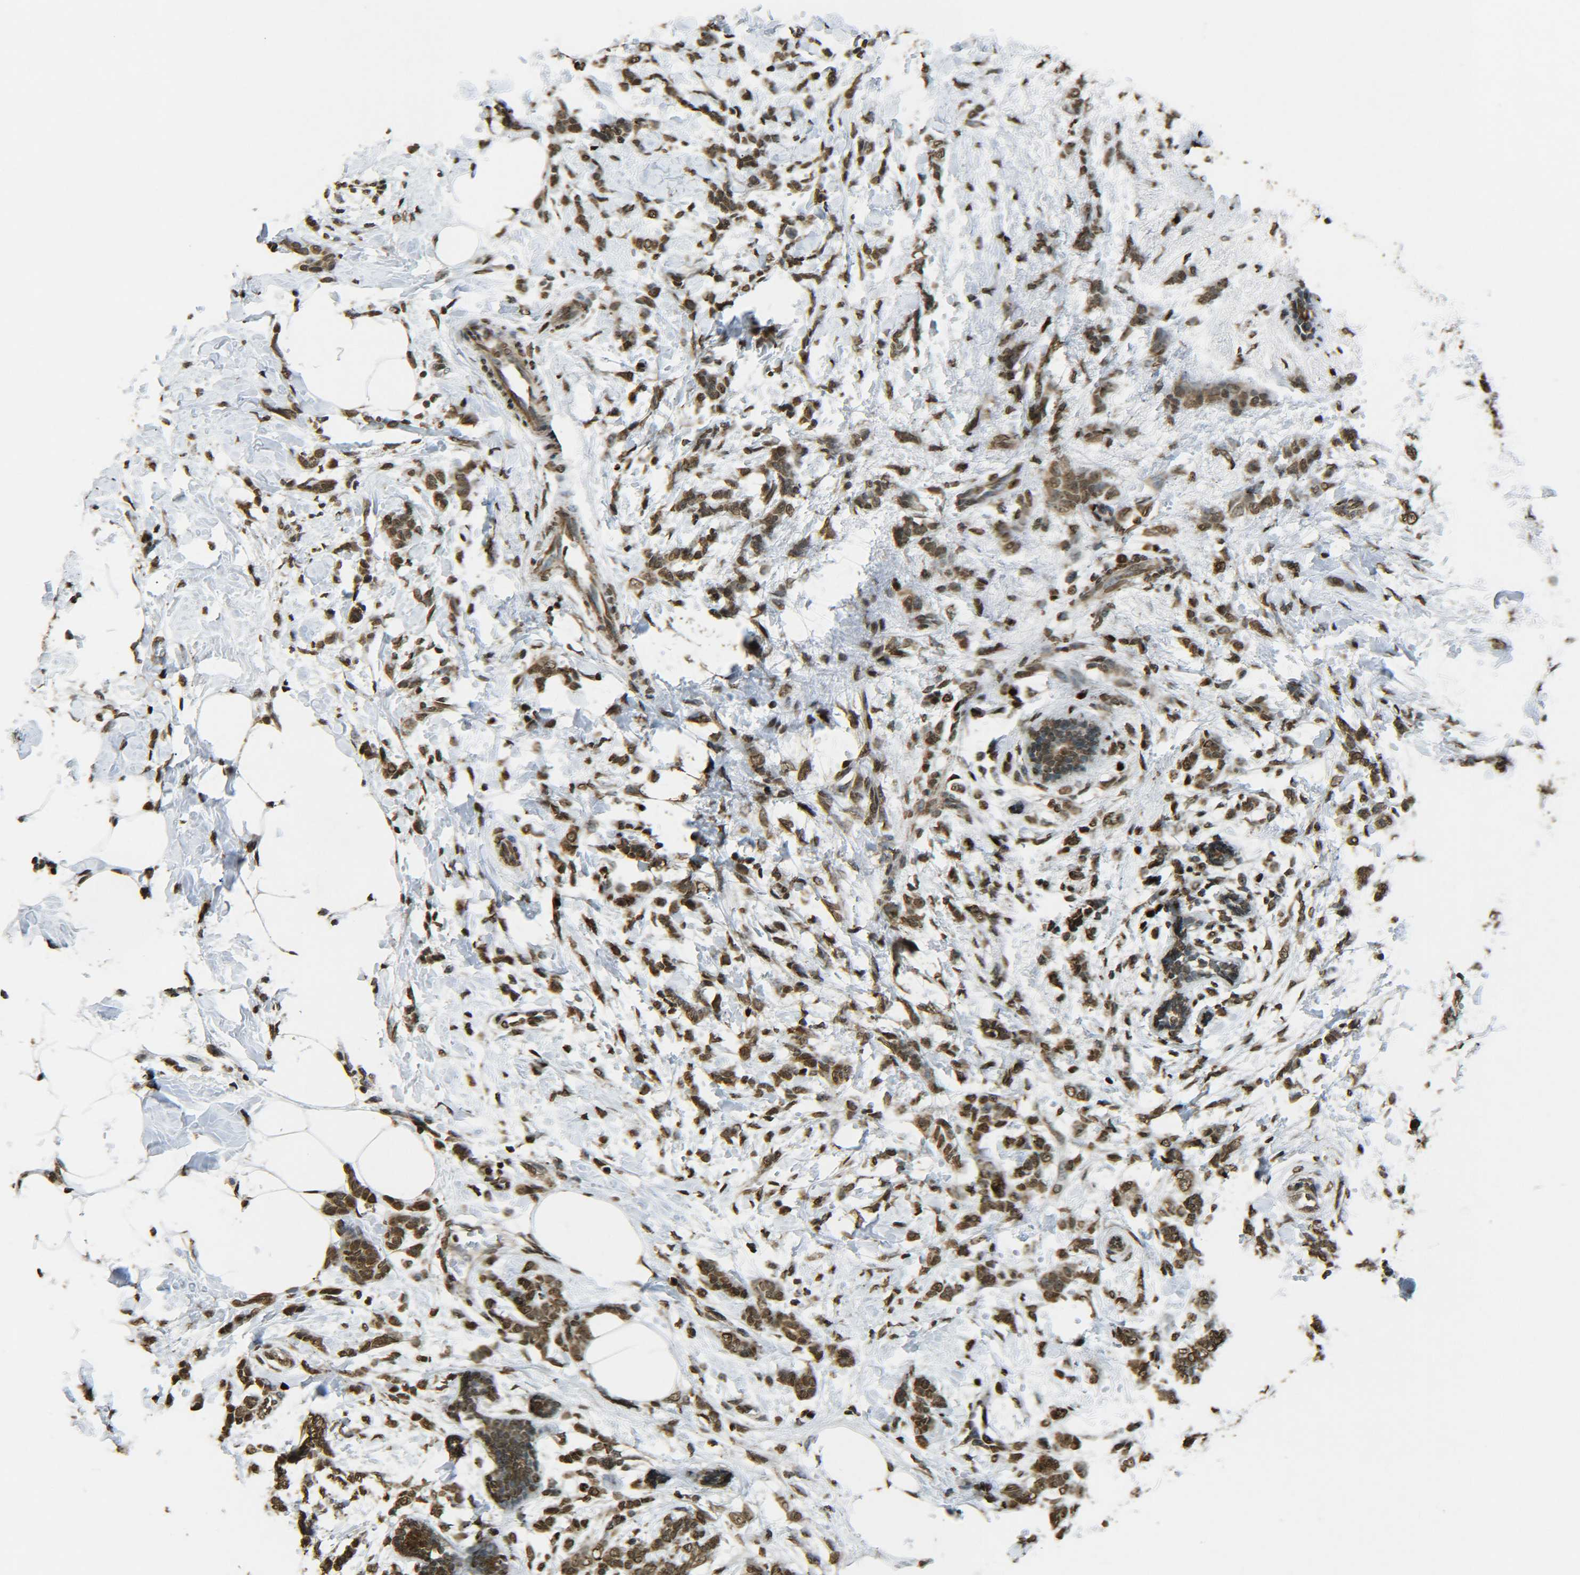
{"staining": {"intensity": "moderate", "quantity": ">75%", "location": "cytoplasmic/membranous,nuclear"}, "tissue": "breast cancer", "cell_type": "Tumor cells", "image_type": "cancer", "snomed": [{"axis": "morphology", "description": "Lobular carcinoma, in situ"}, {"axis": "morphology", "description": "Lobular carcinoma"}, {"axis": "topography", "description": "Breast"}], "caption": "Lobular carcinoma (breast) tissue displays moderate cytoplasmic/membranous and nuclear expression in approximately >75% of tumor cells Using DAB (3,3'-diaminobenzidine) (brown) and hematoxylin (blue) stains, captured at high magnification using brightfield microscopy.", "gene": "NEUROG2", "patient": {"sex": "female", "age": 41}}